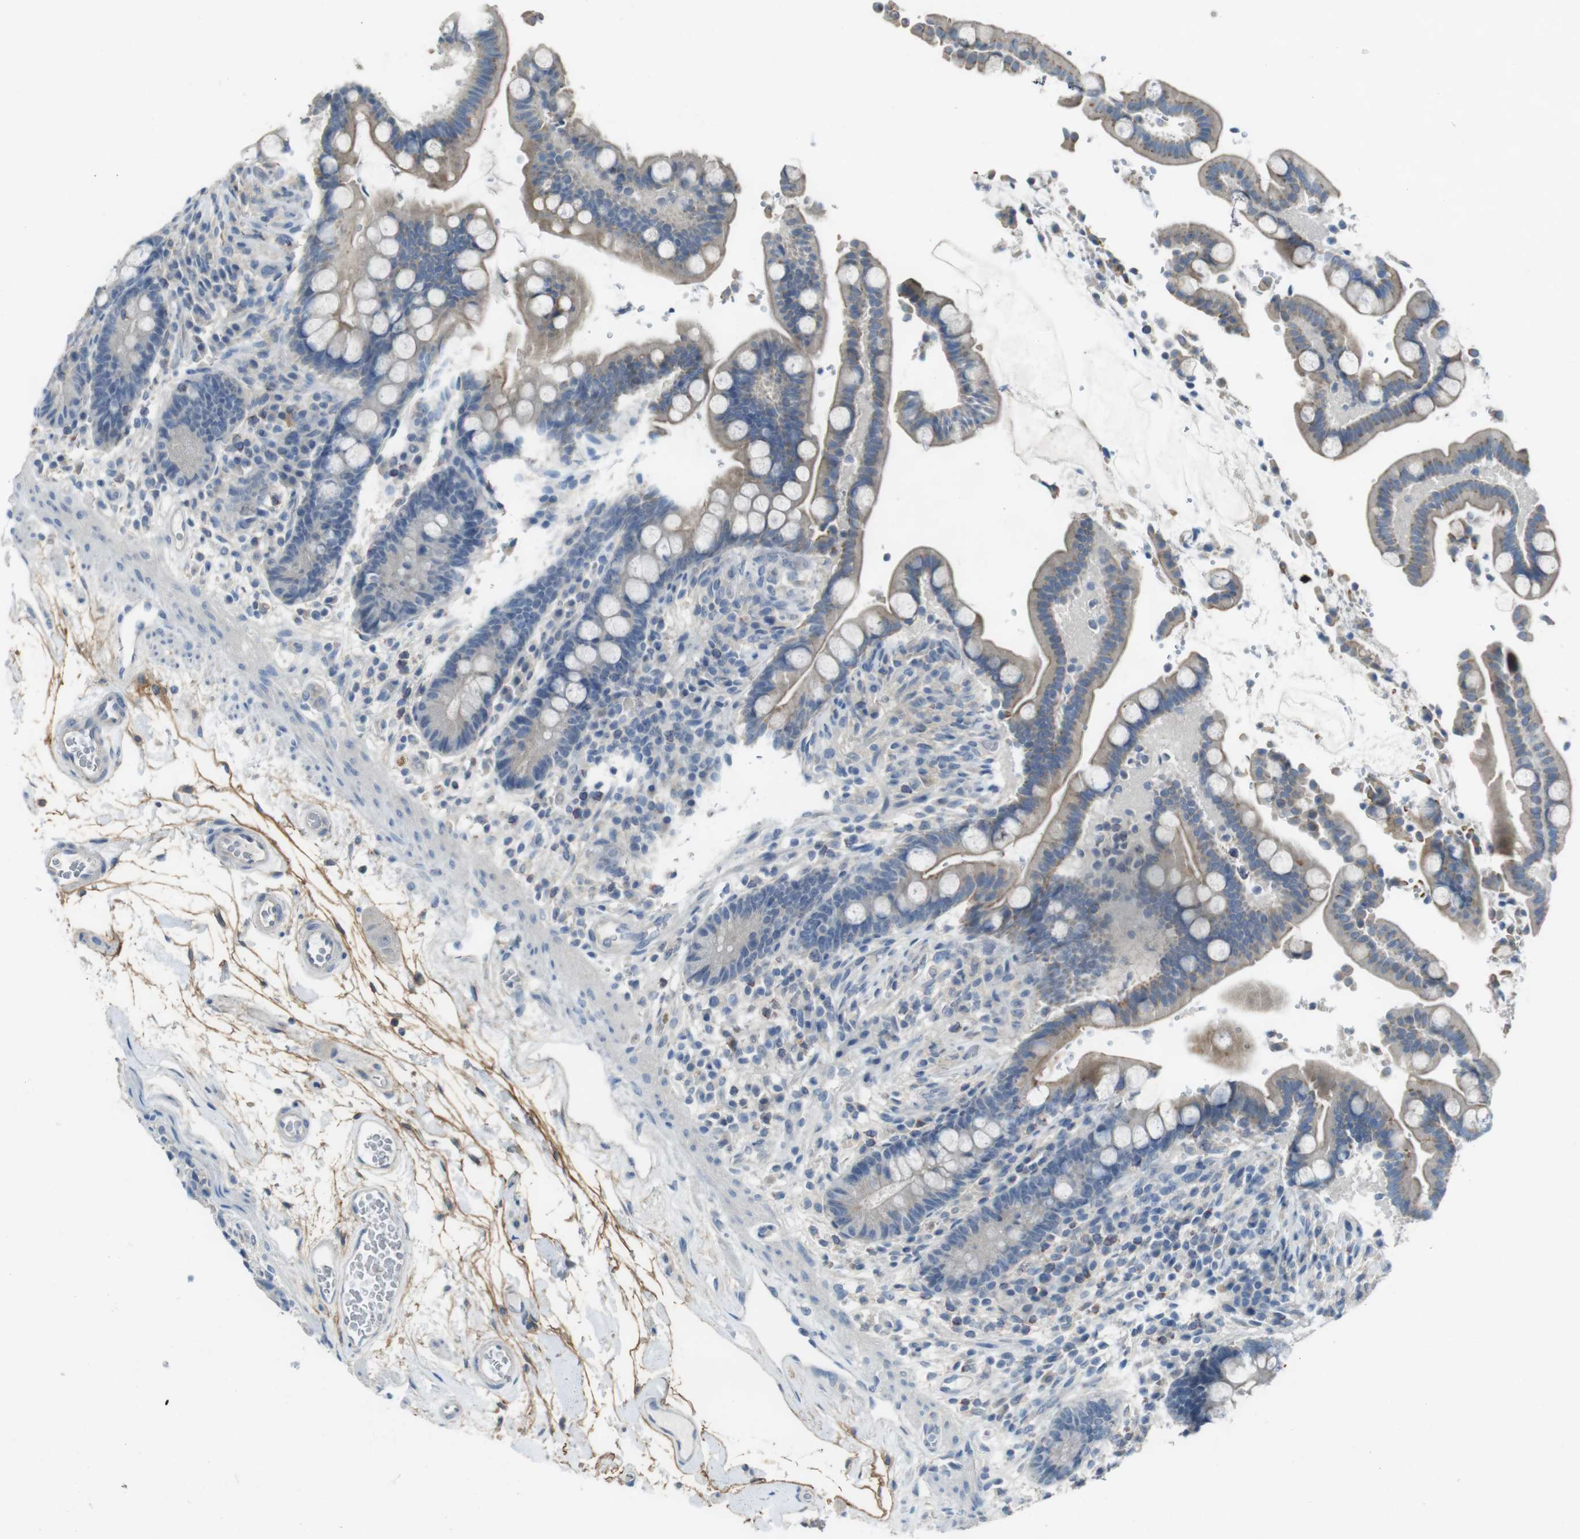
{"staining": {"intensity": "negative", "quantity": "none", "location": "none"}, "tissue": "colon", "cell_type": "Endothelial cells", "image_type": "normal", "snomed": [{"axis": "morphology", "description": "Normal tissue, NOS"}, {"axis": "topography", "description": "Colon"}], "caption": "DAB immunohistochemical staining of unremarkable human colon exhibits no significant positivity in endothelial cells. (DAB immunohistochemistry, high magnification).", "gene": "ENTPD7", "patient": {"sex": "male", "age": 73}}